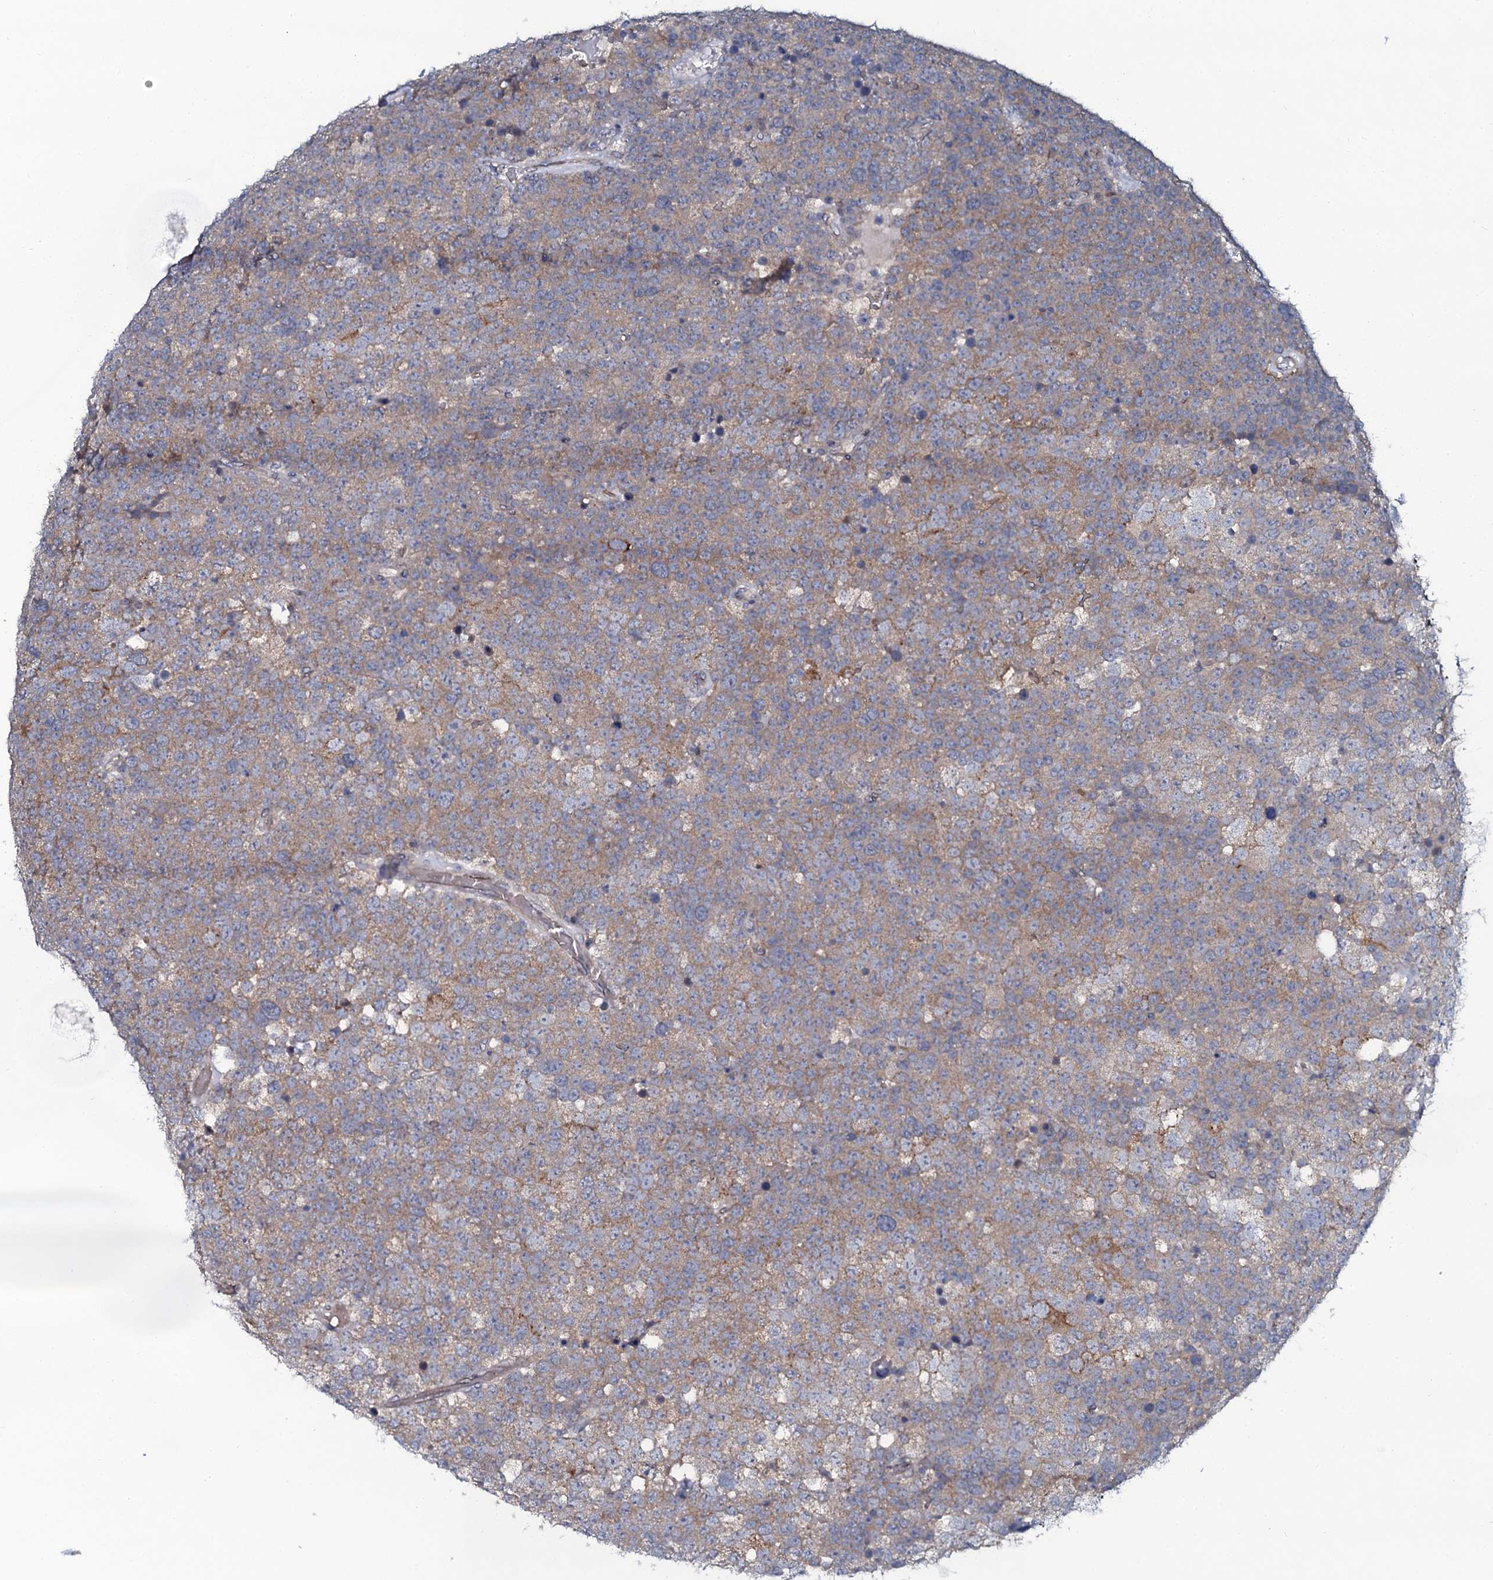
{"staining": {"intensity": "weak", "quantity": ">75%", "location": "cytoplasmic/membranous"}, "tissue": "testis cancer", "cell_type": "Tumor cells", "image_type": "cancer", "snomed": [{"axis": "morphology", "description": "Seminoma, NOS"}, {"axis": "topography", "description": "Testis"}], "caption": "A histopathology image showing weak cytoplasmic/membranous expression in about >75% of tumor cells in seminoma (testis), as visualized by brown immunohistochemical staining.", "gene": "C10orf88", "patient": {"sex": "male", "age": 71}}